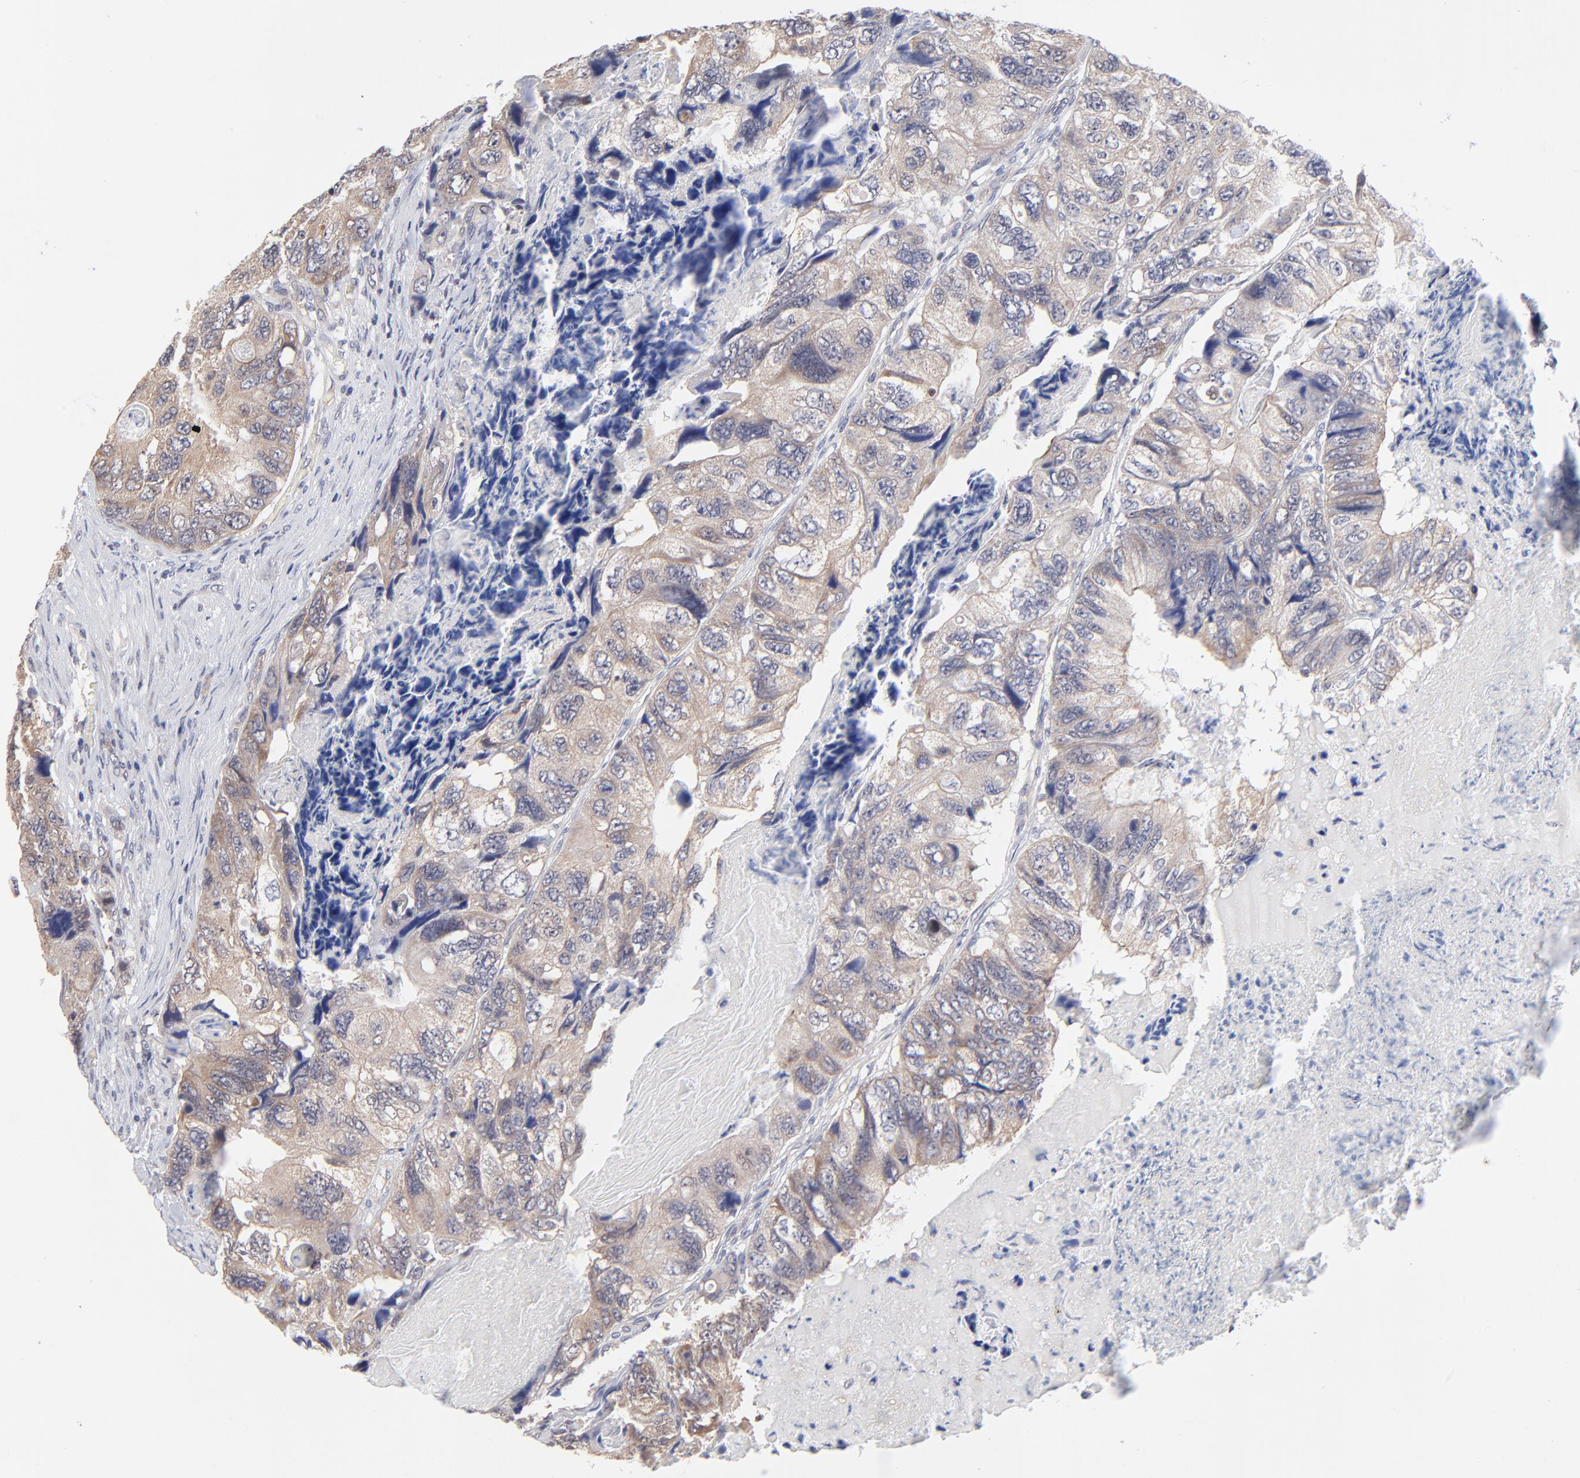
{"staining": {"intensity": "weak", "quantity": ">75%", "location": "cytoplasmic/membranous"}, "tissue": "colorectal cancer", "cell_type": "Tumor cells", "image_type": "cancer", "snomed": [{"axis": "morphology", "description": "Adenocarcinoma, NOS"}, {"axis": "topography", "description": "Rectum"}], "caption": "IHC of human adenocarcinoma (colorectal) demonstrates low levels of weak cytoplasmic/membranous positivity in about >75% of tumor cells.", "gene": "FBXO8", "patient": {"sex": "female", "age": 82}}